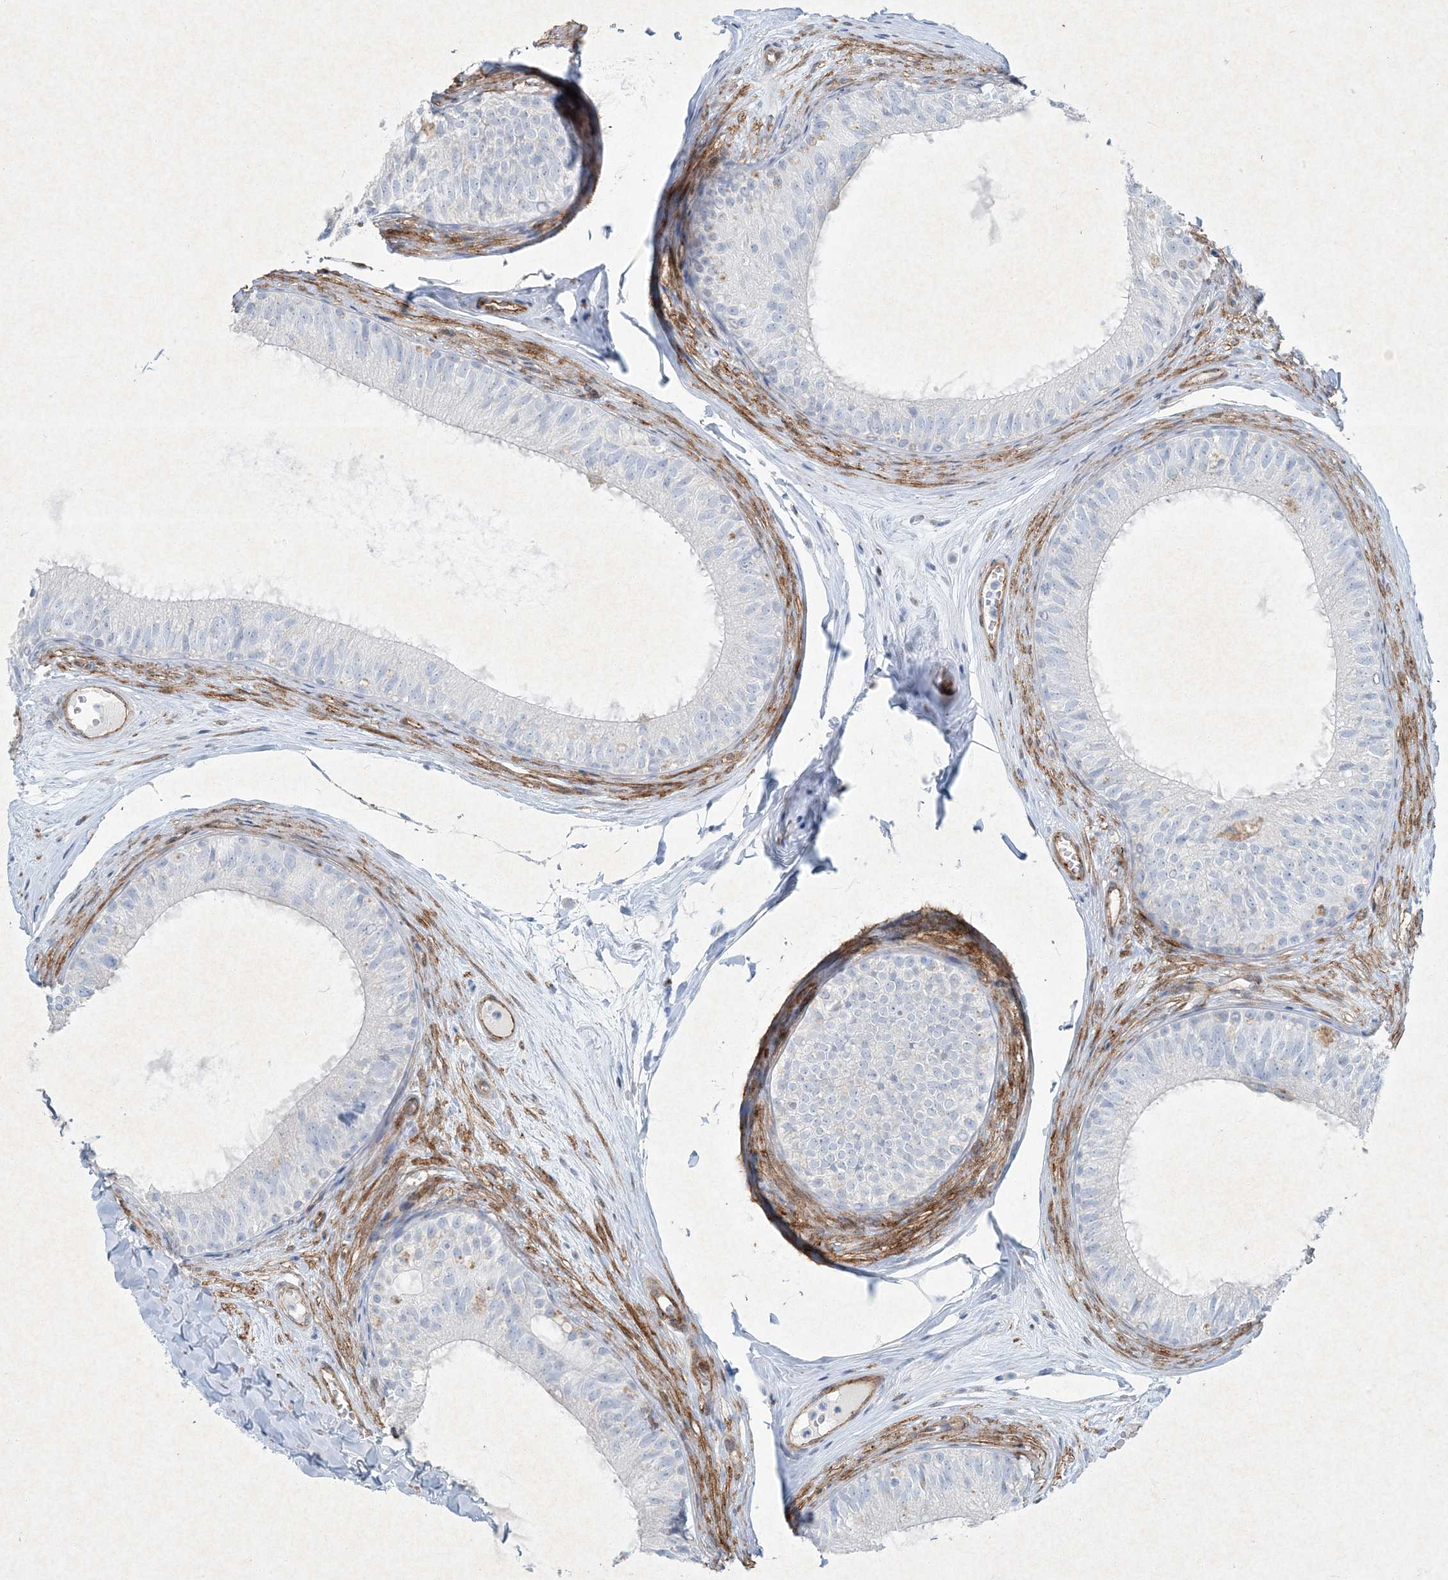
{"staining": {"intensity": "negative", "quantity": "none", "location": "none"}, "tissue": "epididymis", "cell_type": "Glandular cells", "image_type": "normal", "snomed": [{"axis": "morphology", "description": "Normal tissue, NOS"}, {"axis": "morphology", "description": "Seminoma in situ"}, {"axis": "topography", "description": "Testis"}, {"axis": "topography", "description": "Epididymis"}], "caption": "Protein analysis of unremarkable epididymis shows no significant positivity in glandular cells.", "gene": "PGM5", "patient": {"sex": "male", "age": 28}}